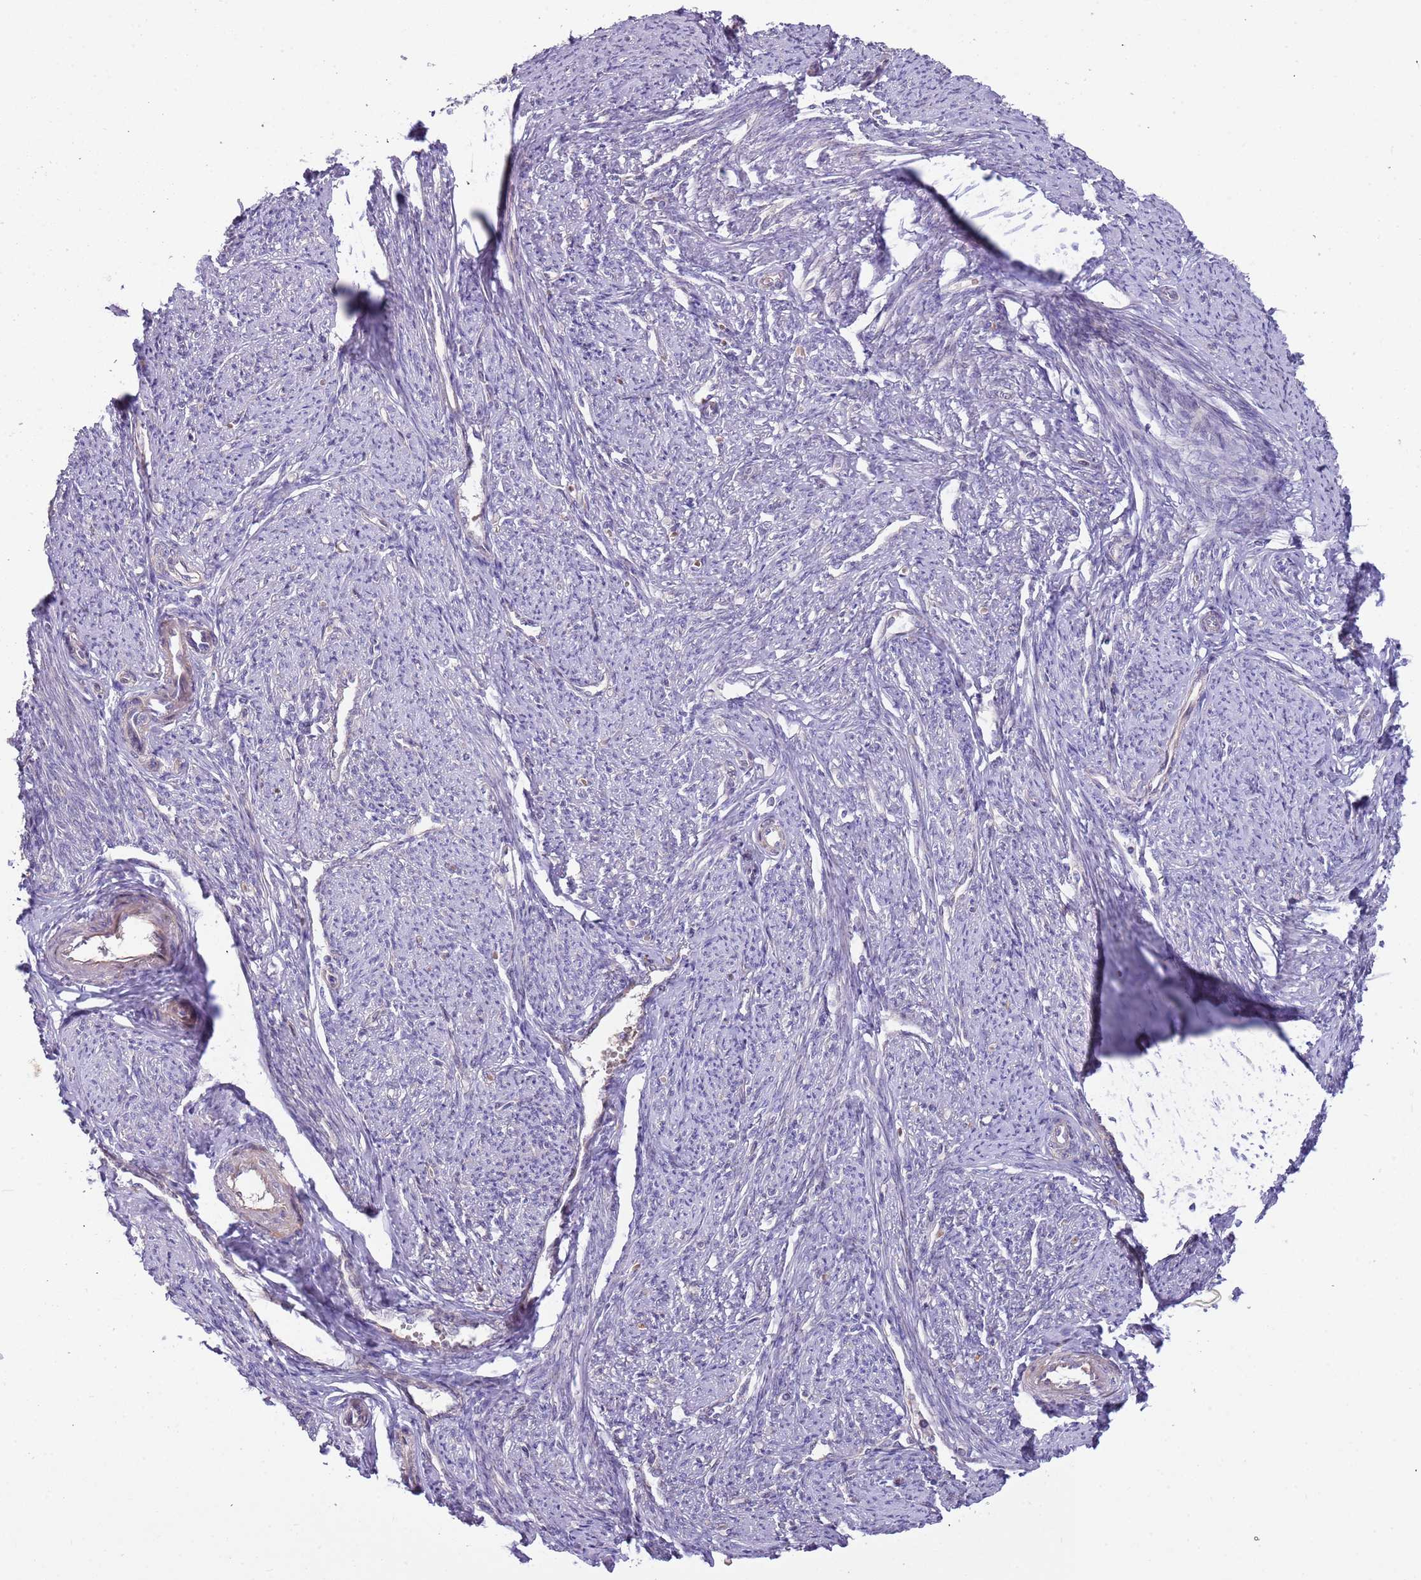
{"staining": {"intensity": "moderate", "quantity": "25%-75%", "location": "cytoplasmic/membranous"}, "tissue": "smooth muscle", "cell_type": "Smooth muscle cells", "image_type": "normal", "snomed": [{"axis": "morphology", "description": "Normal tissue, NOS"}, {"axis": "topography", "description": "Smooth muscle"}, {"axis": "topography", "description": "Uterus"}], "caption": "This micrograph displays immunohistochemistry (IHC) staining of unremarkable human smooth muscle, with medium moderate cytoplasmic/membranous expression in approximately 25%-75% of smooth muscle cells.", "gene": "TRAPPC6B", "patient": {"sex": "female", "age": 59}}